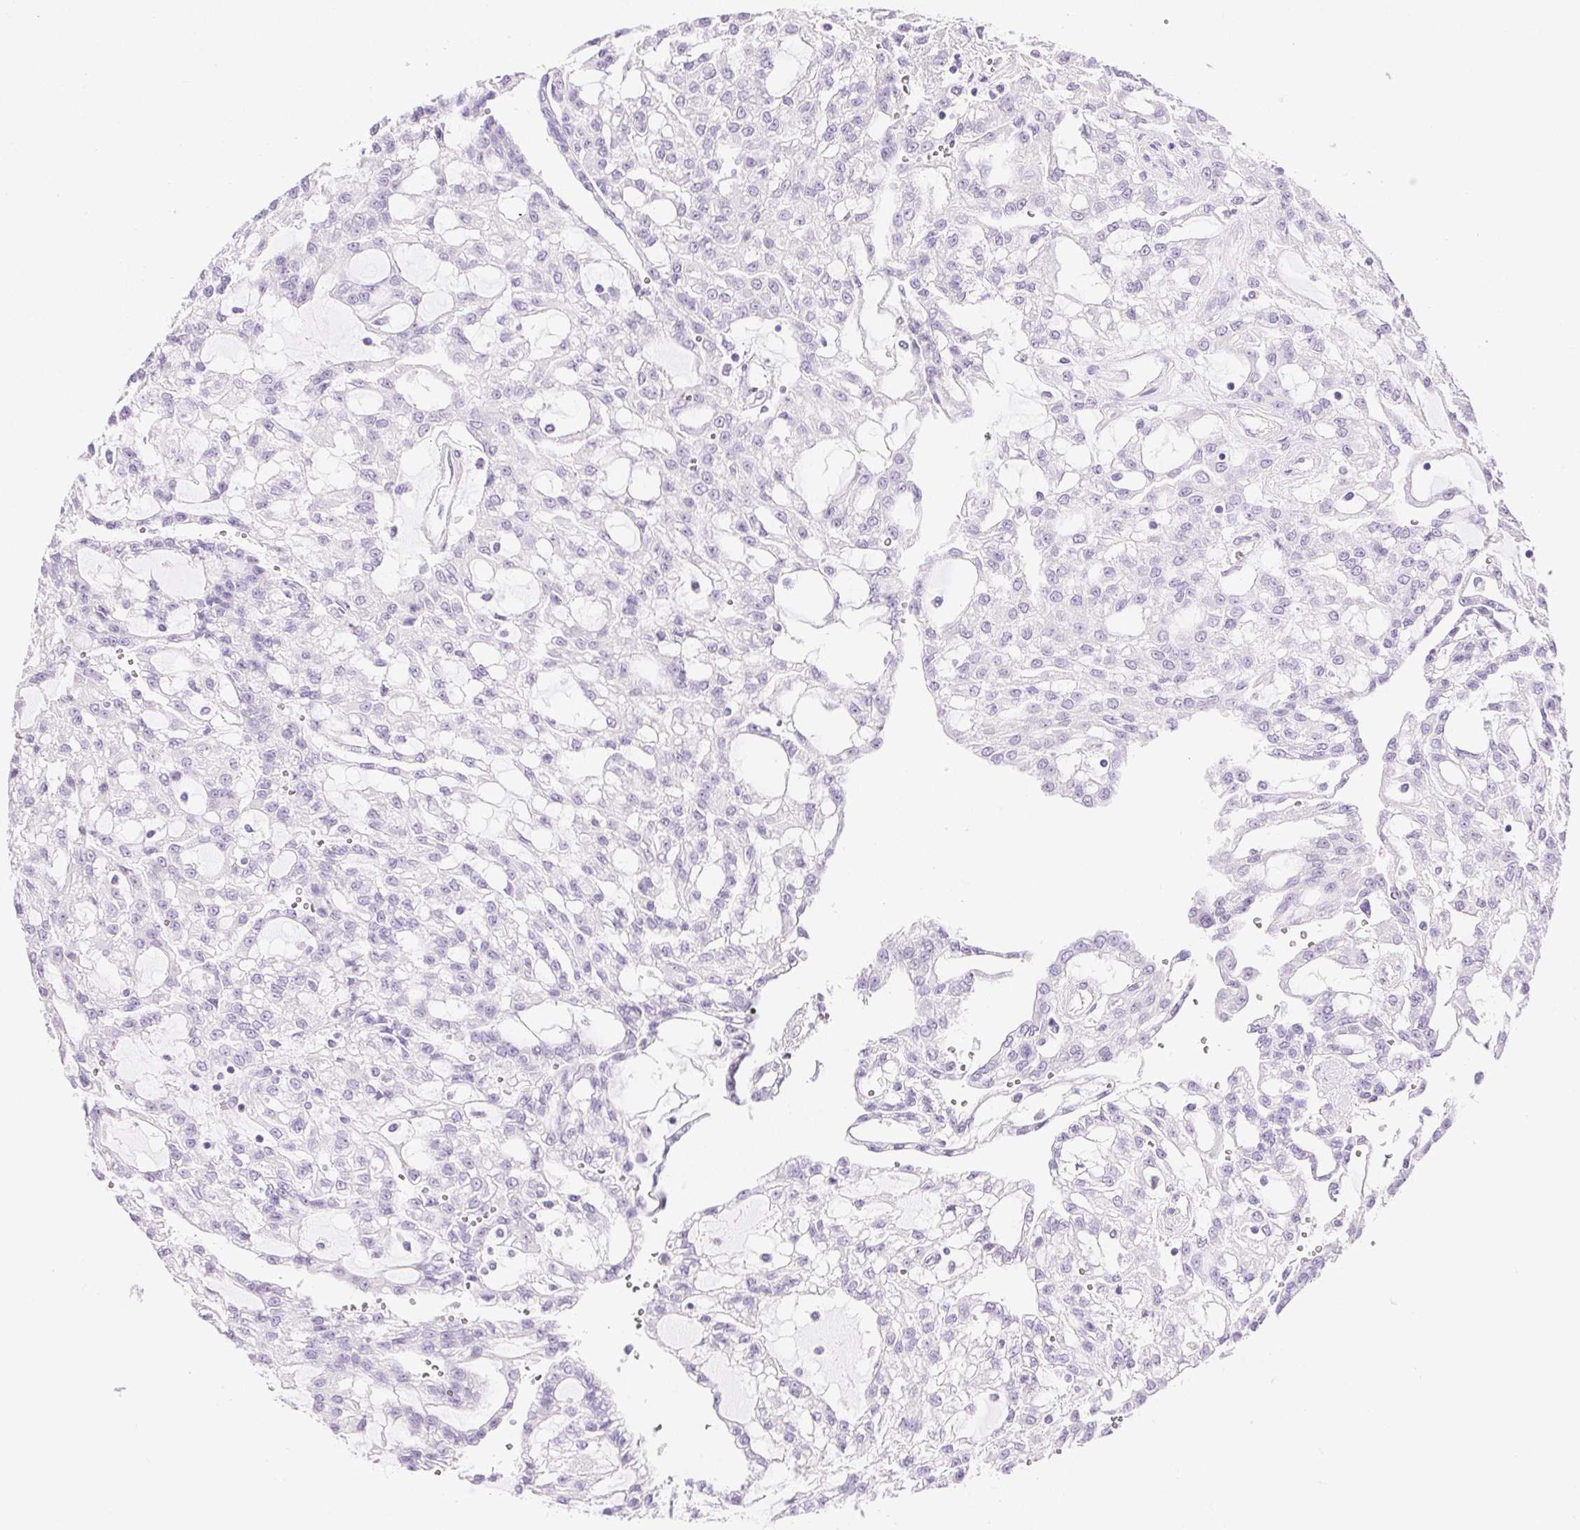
{"staining": {"intensity": "negative", "quantity": "none", "location": "none"}, "tissue": "renal cancer", "cell_type": "Tumor cells", "image_type": "cancer", "snomed": [{"axis": "morphology", "description": "Adenocarcinoma, NOS"}, {"axis": "topography", "description": "Kidney"}], "caption": "Immunohistochemical staining of renal cancer reveals no significant positivity in tumor cells.", "gene": "CTRL", "patient": {"sex": "male", "age": 63}}